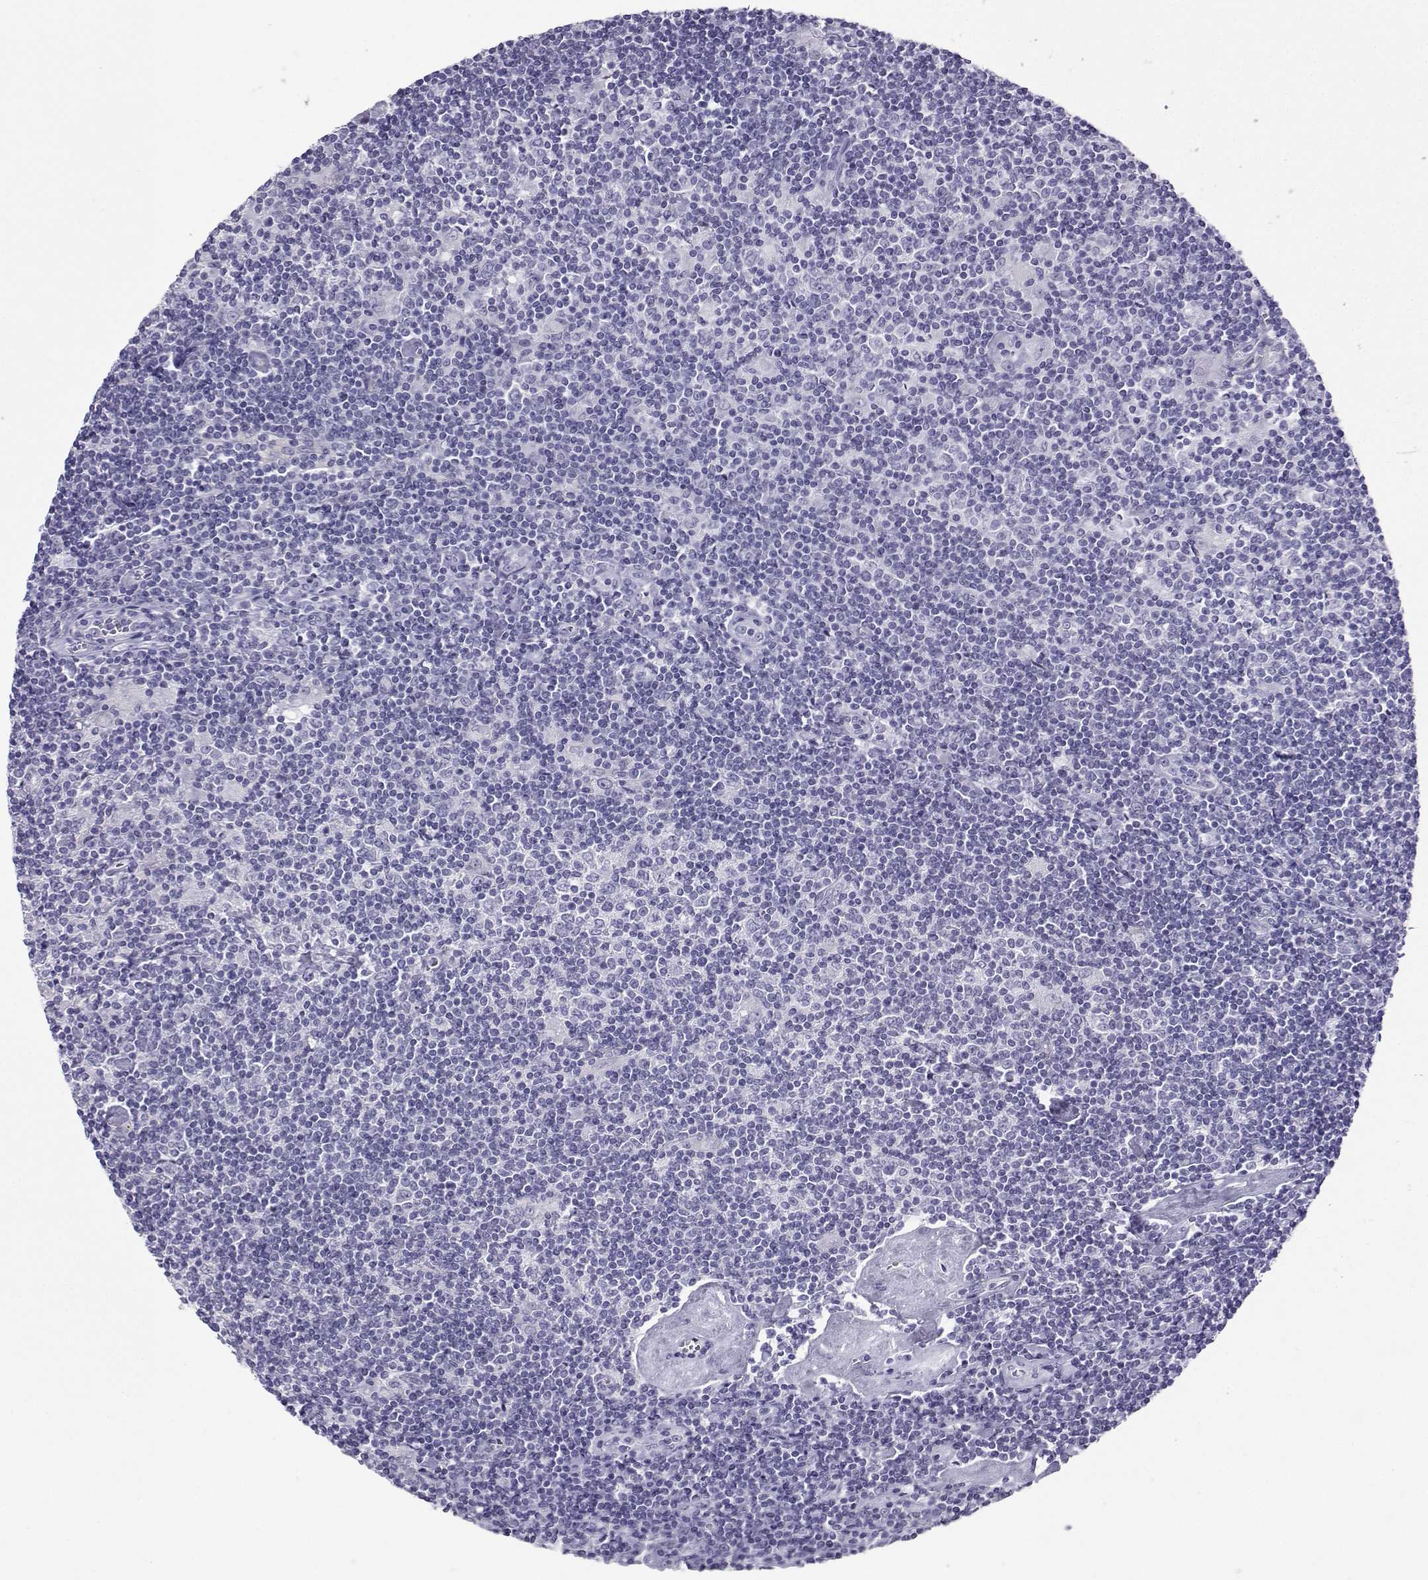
{"staining": {"intensity": "negative", "quantity": "none", "location": "none"}, "tissue": "lymphoma", "cell_type": "Tumor cells", "image_type": "cancer", "snomed": [{"axis": "morphology", "description": "Hodgkin's disease, NOS"}, {"axis": "topography", "description": "Lymph node"}], "caption": "Human Hodgkin's disease stained for a protein using IHC exhibits no staining in tumor cells.", "gene": "KIF17", "patient": {"sex": "male", "age": 40}}